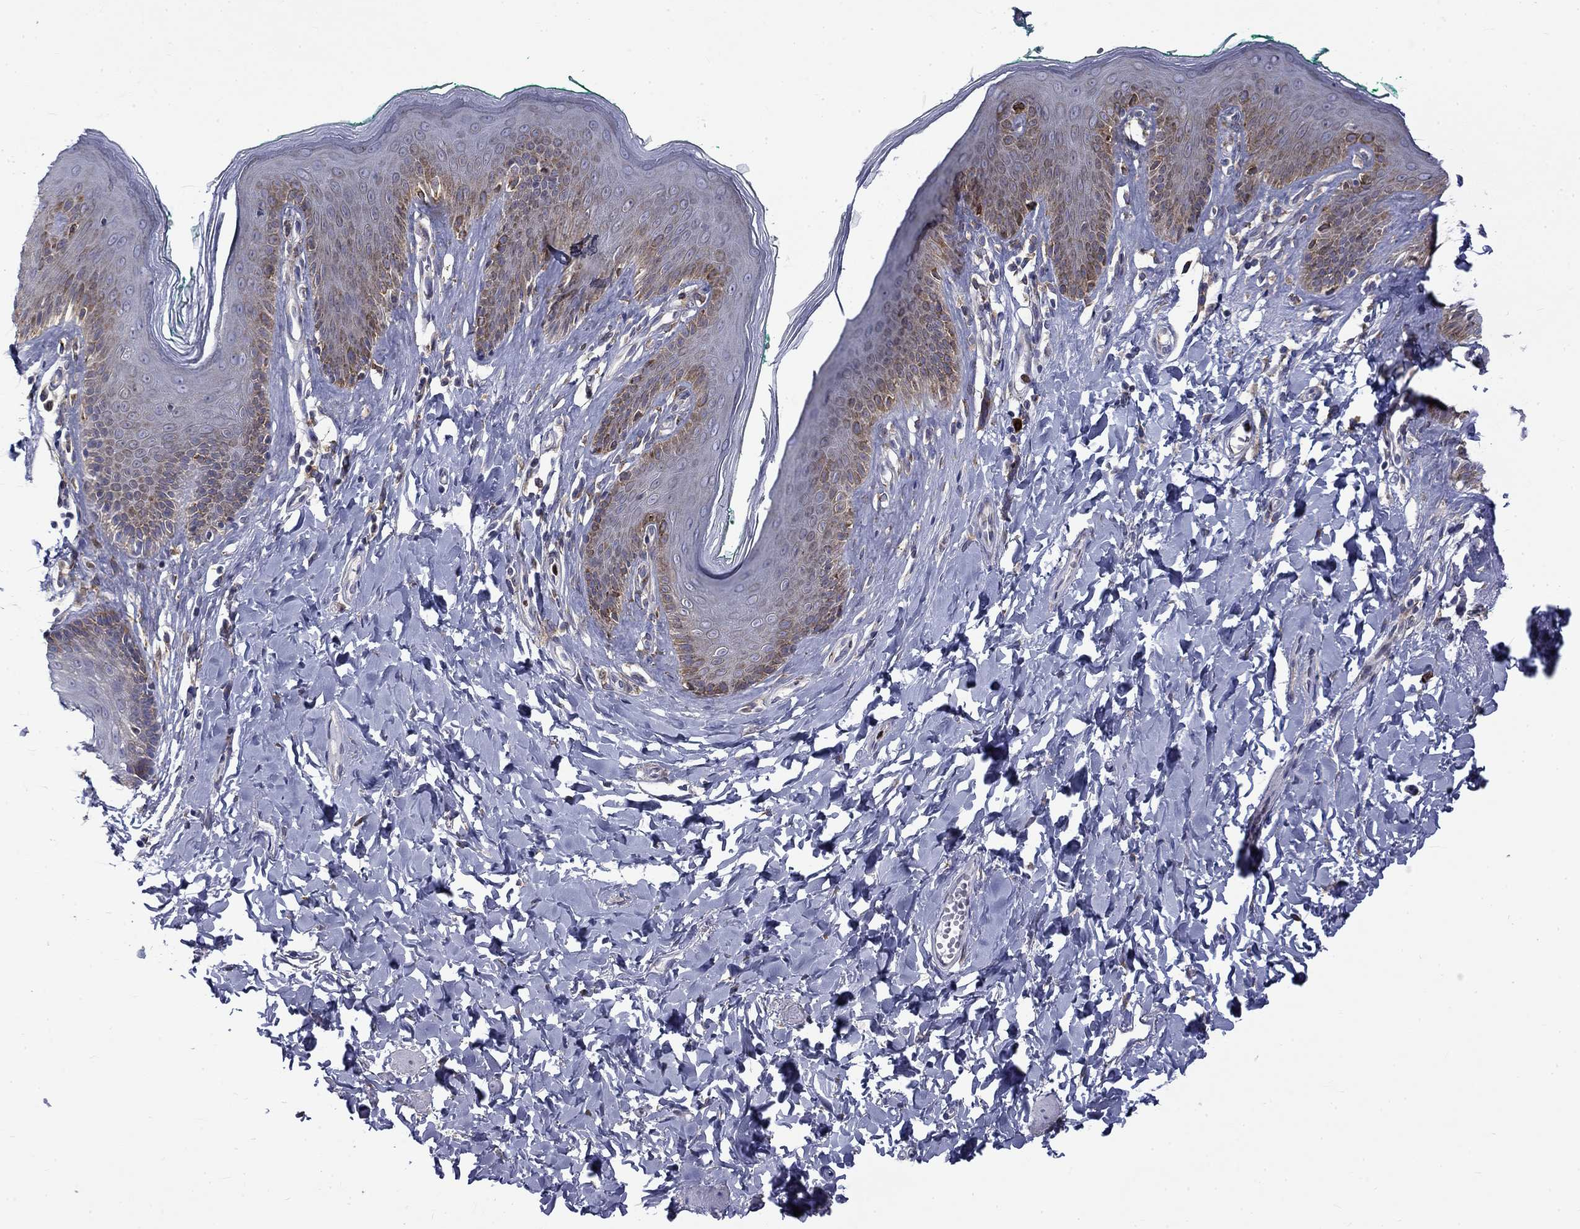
{"staining": {"intensity": "moderate", "quantity": "<25%", "location": "cytoplasmic/membranous"}, "tissue": "skin", "cell_type": "Epidermal cells", "image_type": "normal", "snomed": [{"axis": "morphology", "description": "Normal tissue, NOS"}, {"axis": "topography", "description": "Vulva"}], "caption": "Epidermal cells display low levels of moderate cytoplasmic/membranous positivity in about <25% of cells in benign human skin.", "gene": "PABPC4", "patient": {"sex": "female", "age": 66}}